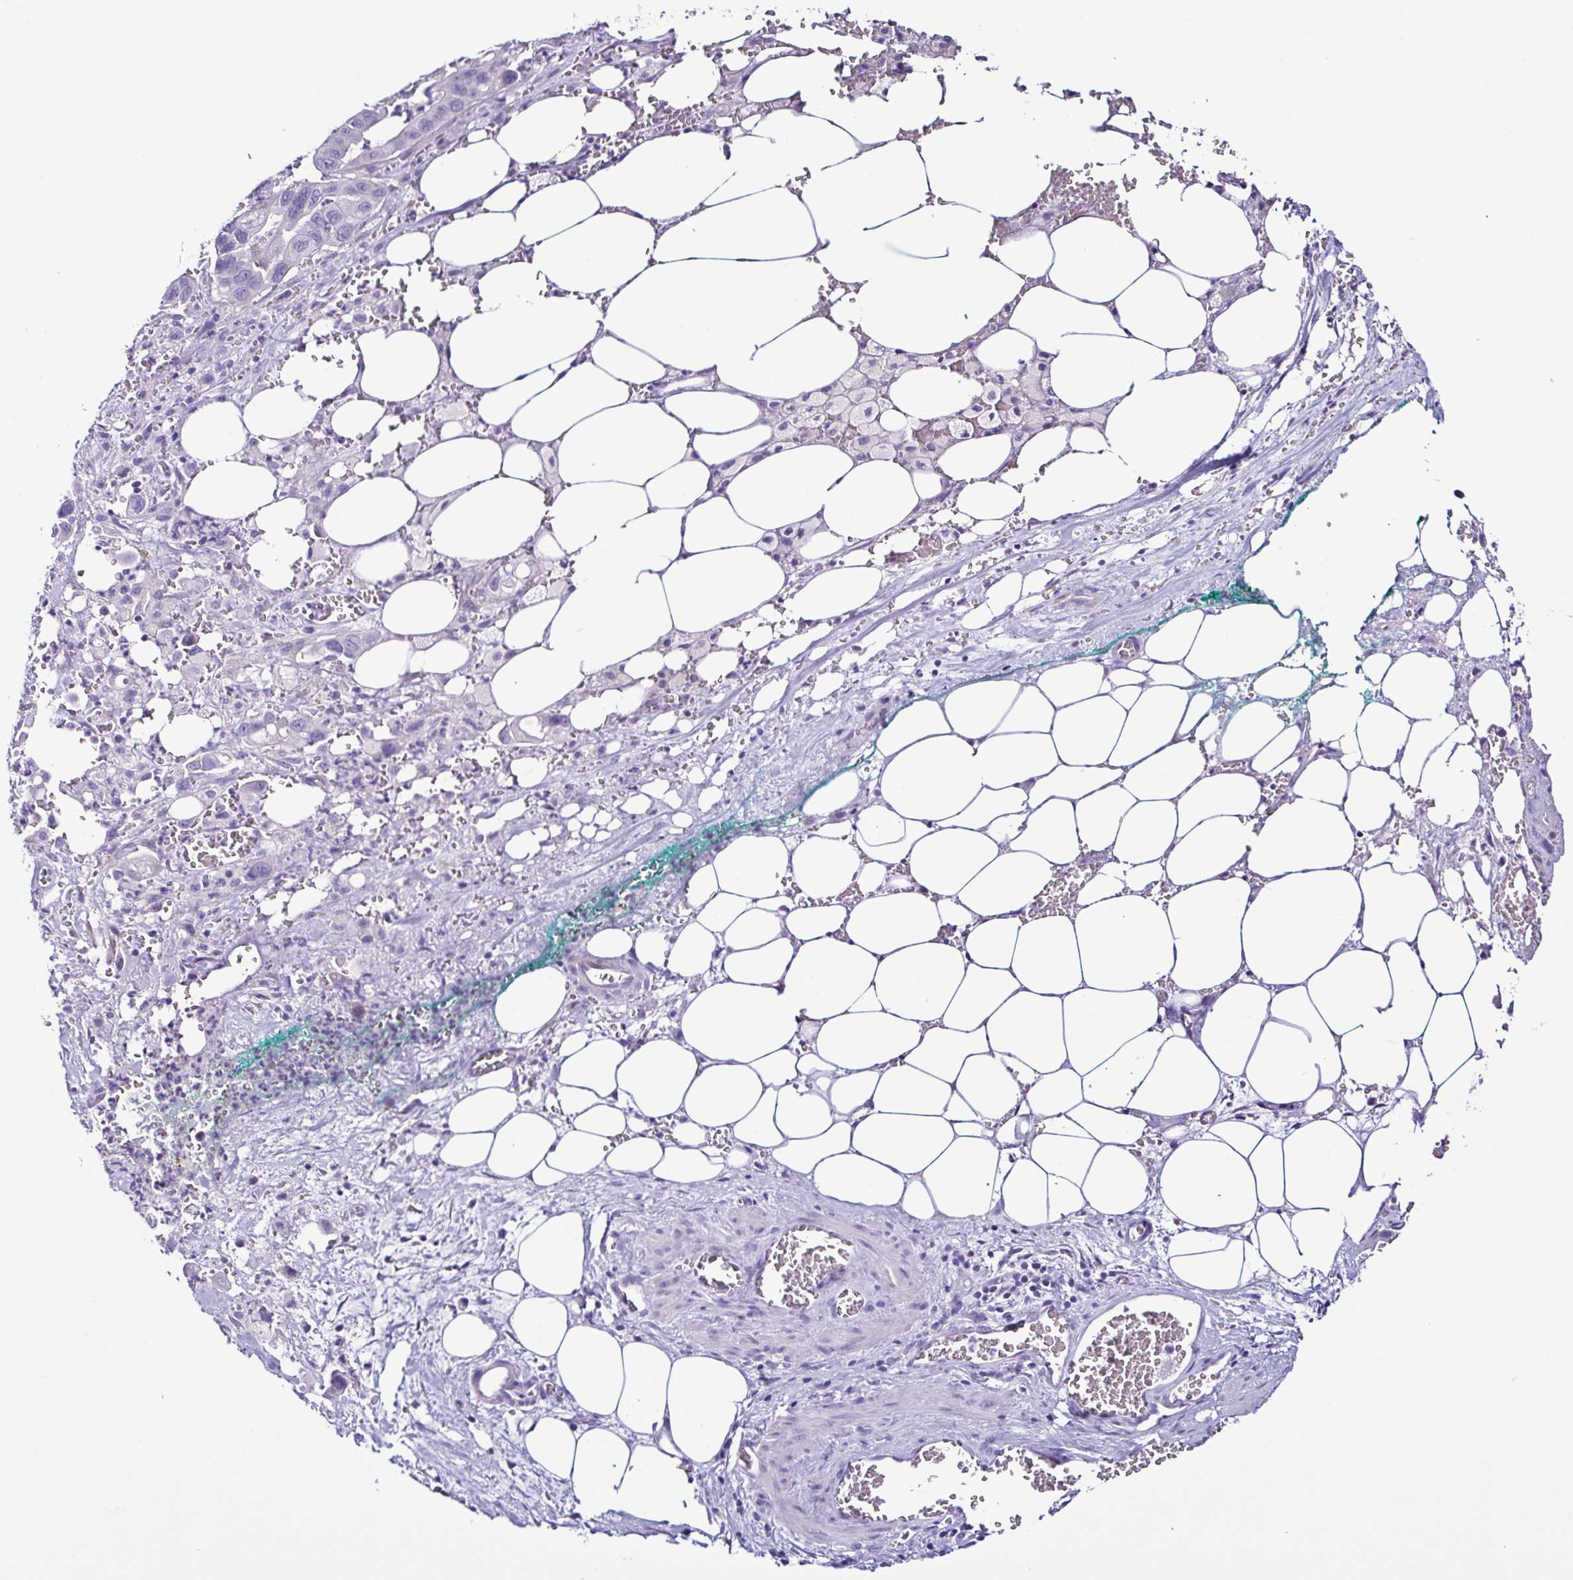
{"staining": {"intensity": "negative", "quantity": "none", "location": "none"}, "tissue": "pancreatic cancer", "cell_type": "Tumor cells", "image_type": "cancer", "snomed": [{"axis": "morphology", "description": "Adenocarcinoma, NOS"}, {"axis": "topography", "description": "Pancreas"}], "caption": "IHC photomicrograph of pancreatic adenocarcinoma stained for a protein (brown), which reveals no staining in tumor cells.", "gene": "SRL", "patient": {"sex": "male", "age": 61}}